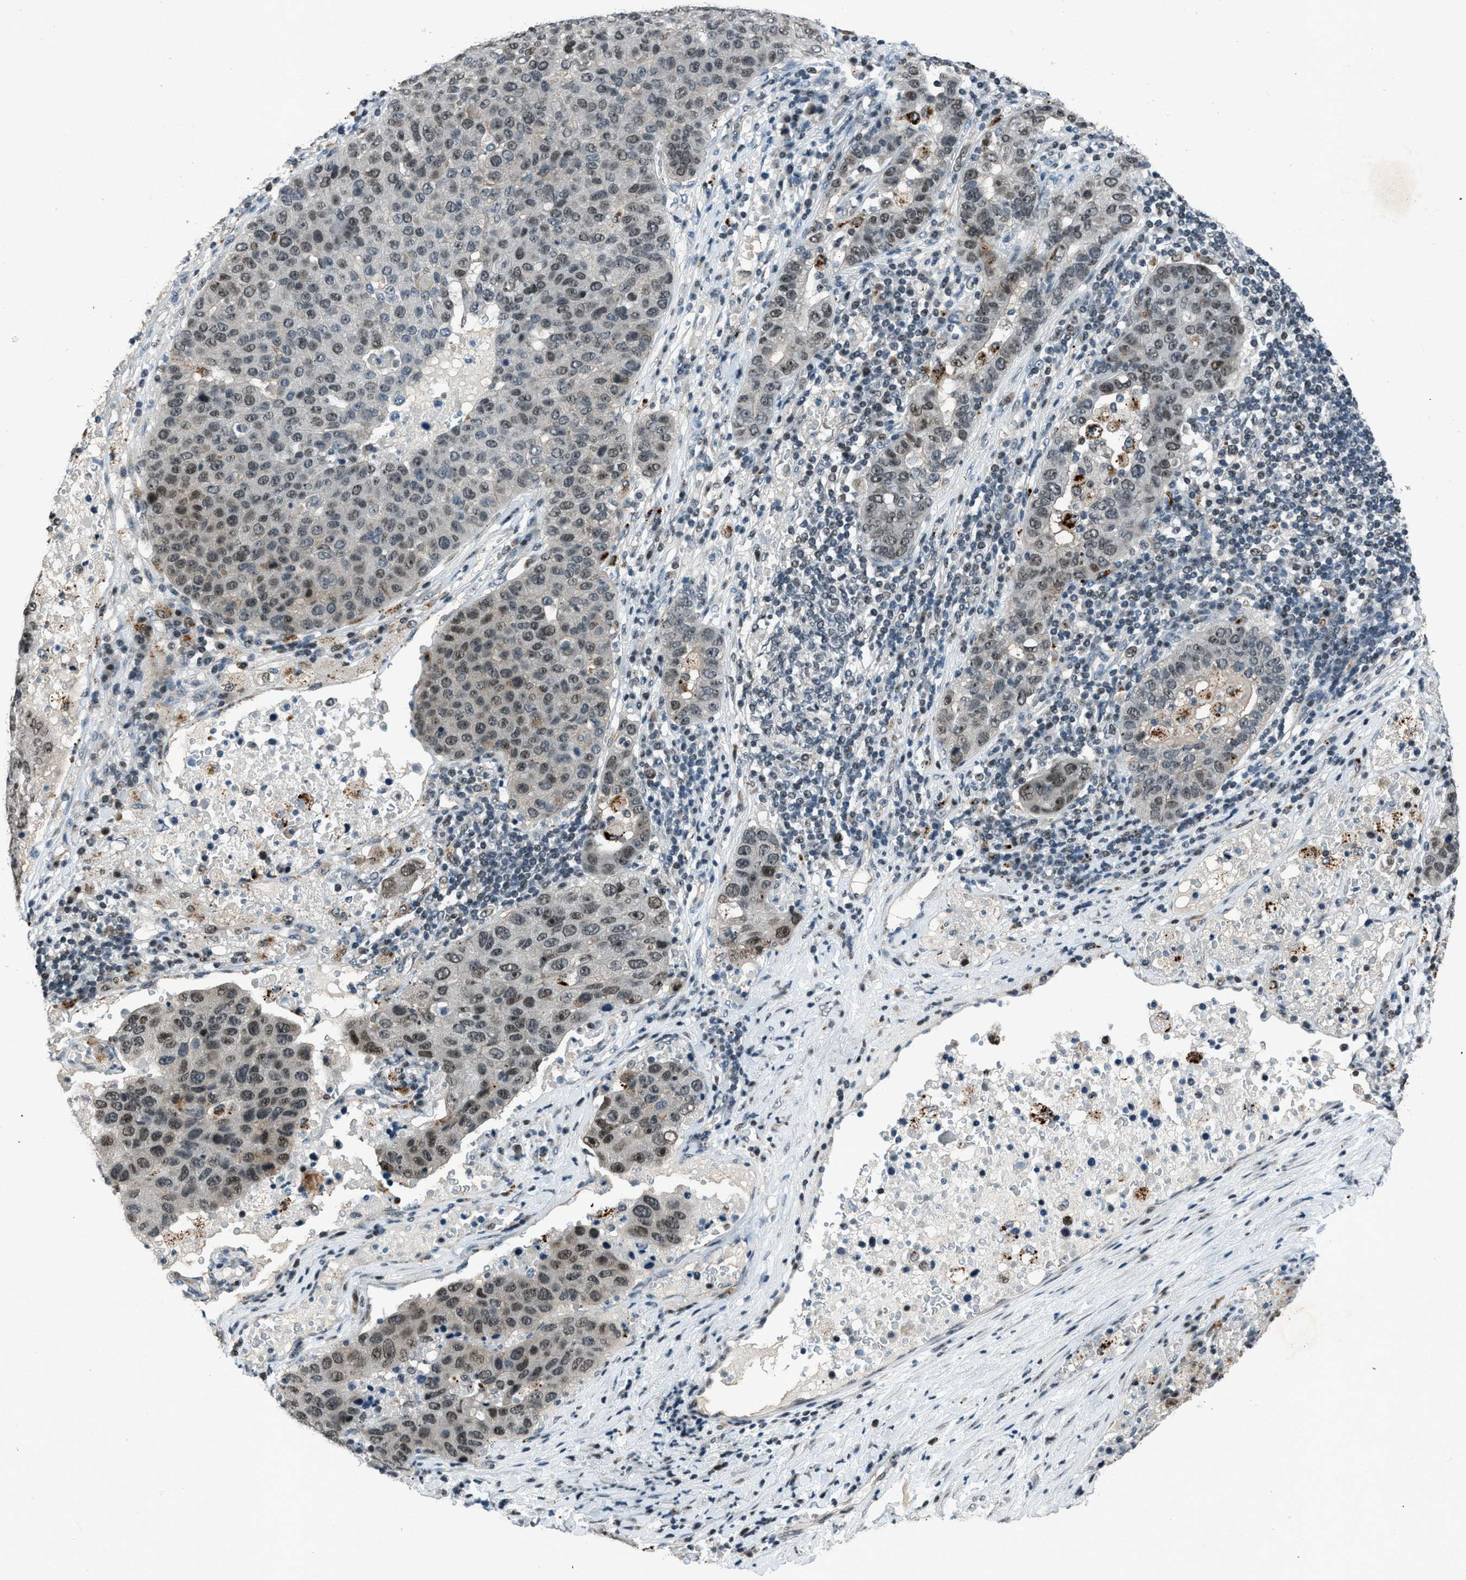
{"staining": {"intensity": "weak", "quantity": ">75%", "location": "nuclear"}, "tissue": "pancreatic cancer", "cell_type": "Tumor cells", "image_type": "cancer", "snomed": [{"axis": "morphology", "description": "Adenocarcinoma, NOS"}, {"axis": "topography", "description": "Pancreas"}], "caption": "DAB immunohistochemical staining of human pancreatic cancer (adenocarcinoma) exhibits weak nuclear protein staining in approximately >75% of tumor cells. (Stains: DAB in brown, nuclei in blue, Microscopy: brightfield microscopy at high magnification).", "gene": "ADCY1", "patient": {"sex": "female", "age": 61}}